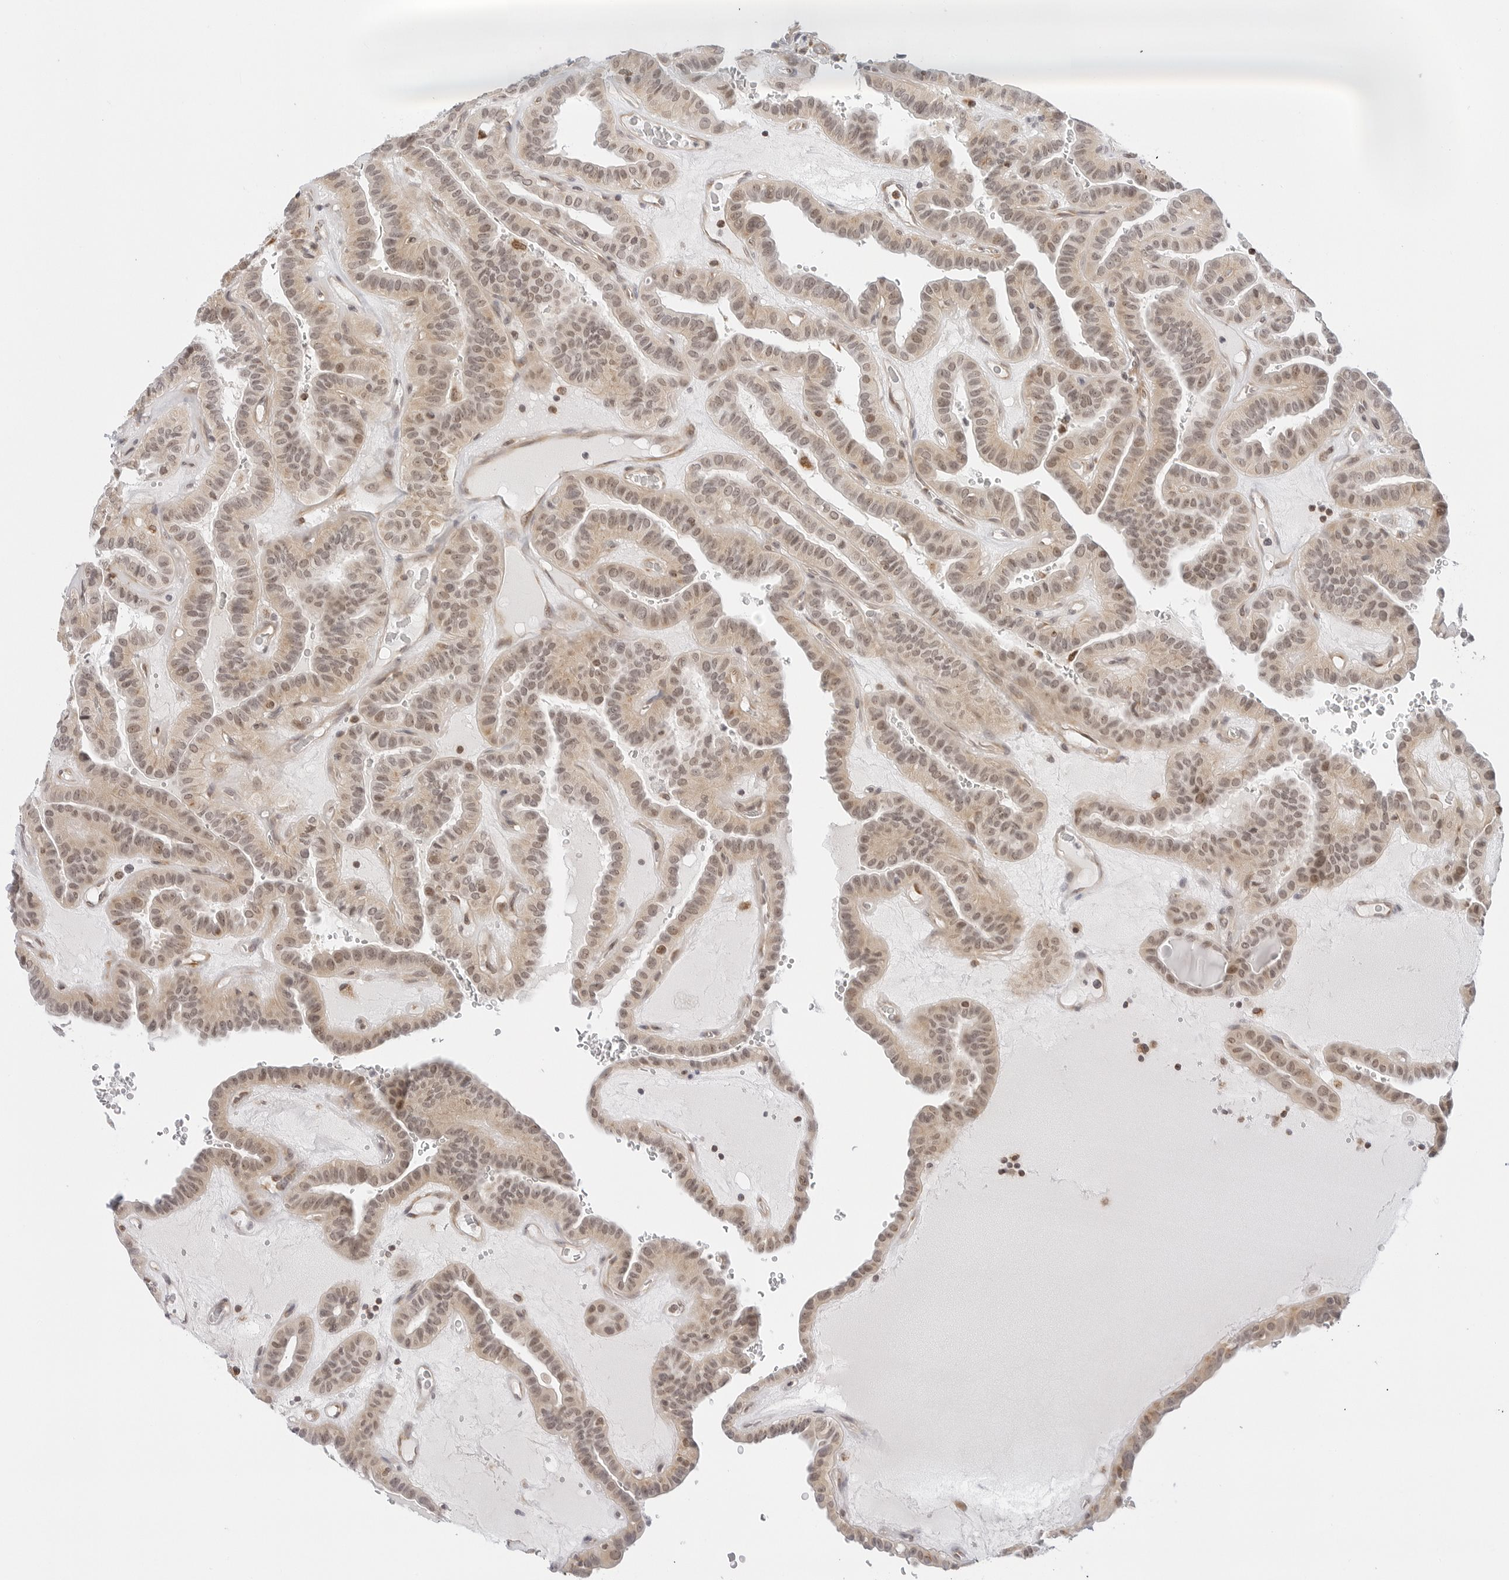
{"staining": {"intensity": "weak", "quantity": ">75%", "location": "cytoplasmic/membranous,nuclear"}, "tissue": "thyroid cancer", "cell_type": "Tumor cells", "image_type": "cancer", "snomed": [{"axis": "morphology", "description": "Papillary adenocarcinoma, NOS"}, {"axis": "topography", "description": "Thyroid gland"}], "caption": "A micrograph of human thyroid cancer (papillary adenocarcinoma) stained for a protein reveals weak cytoplasmic/membranous and nuclear brown staining in tumor cells.", "gene": "GORAB", "patient": {"sex": "male", "age": 77}}